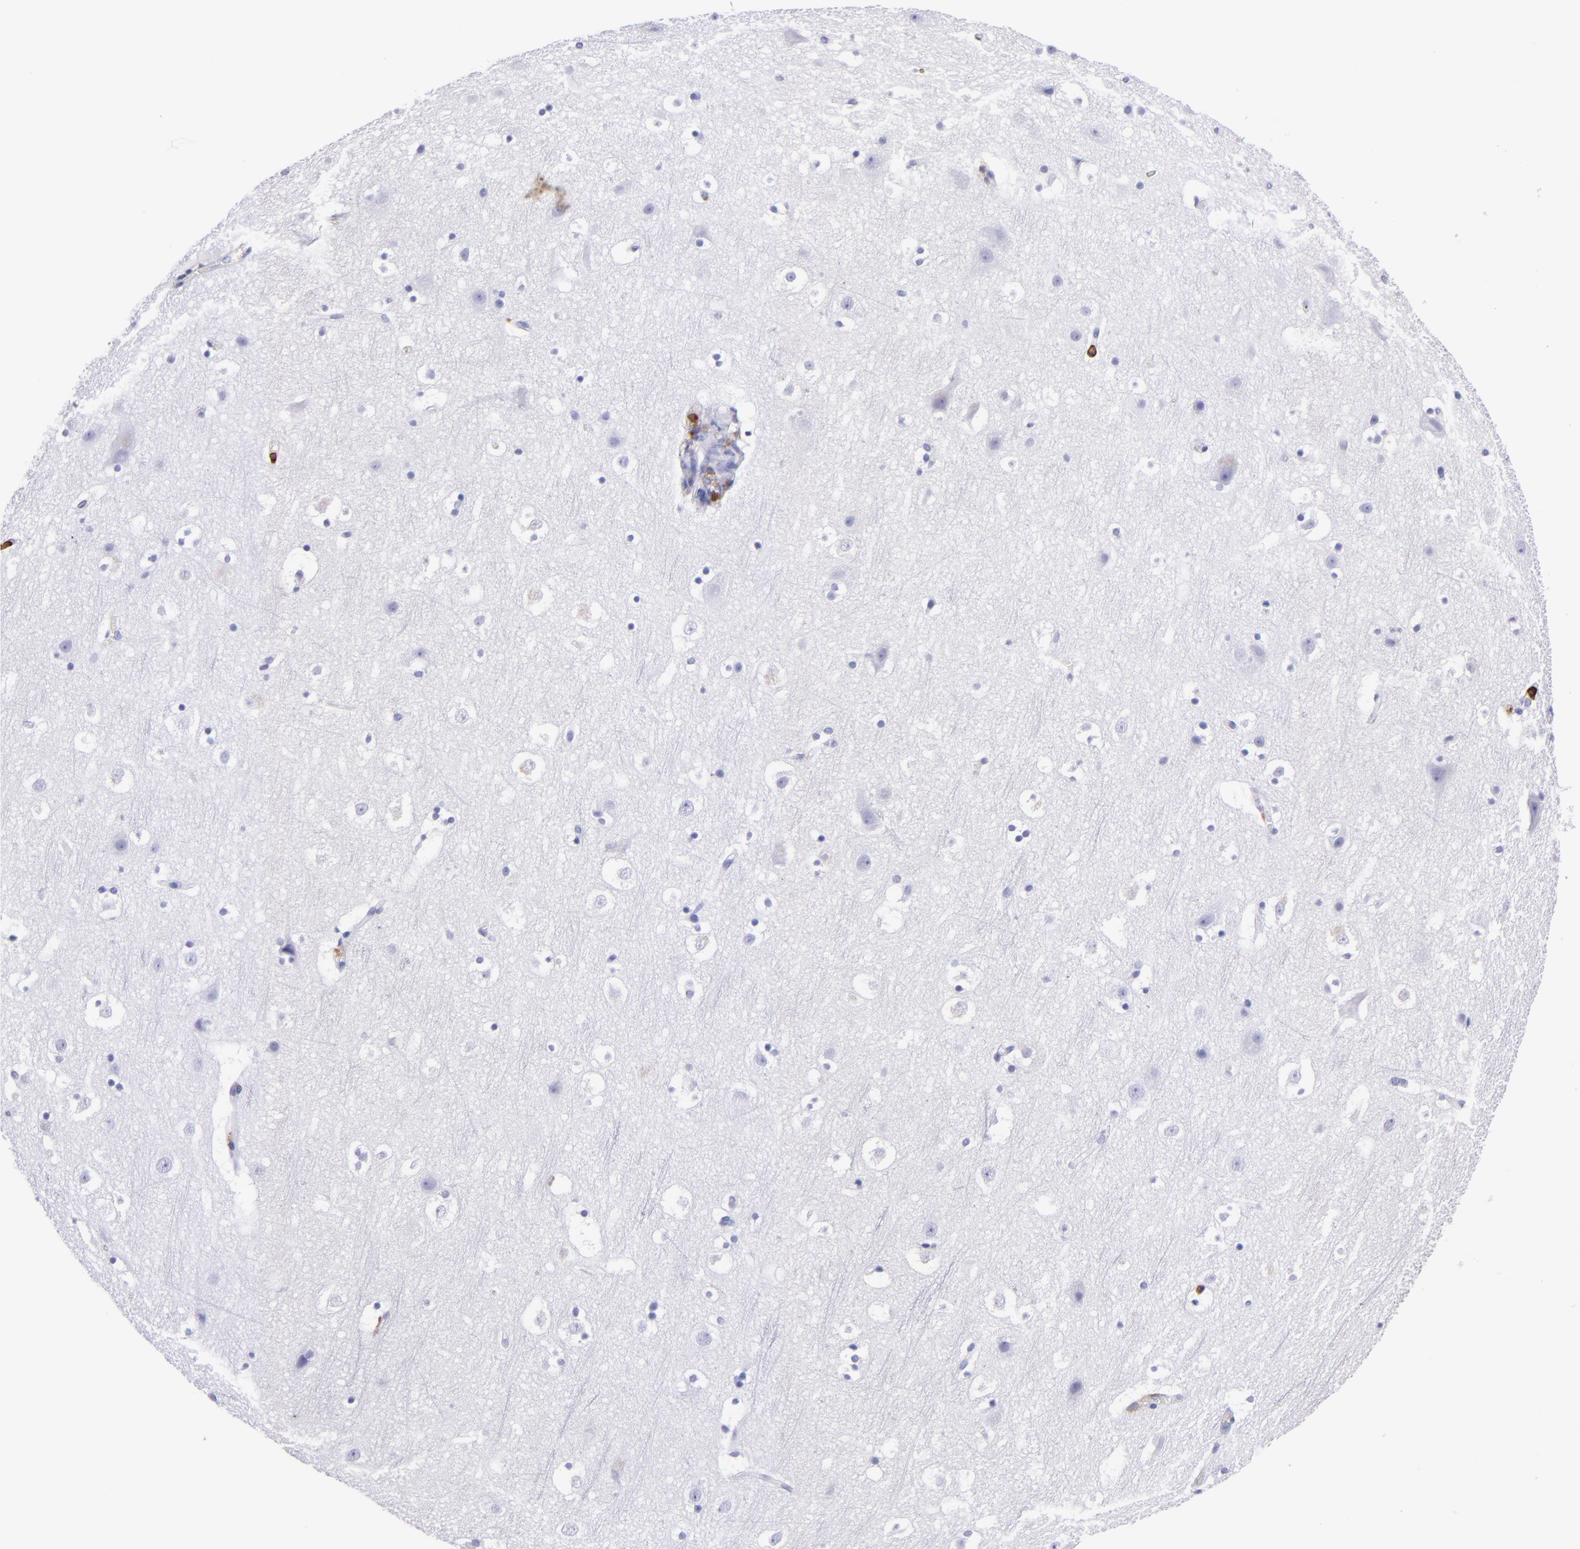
{"staining": {"intensity": "negative", "quantity": "none", "location": "none"}, "tissue": "cerebral cortex", "cell_type": "Endothelial cells", "image_type": "normal", "snomed": [{"axis": "morphology", "description": "Normal tissue, NOS"}, {"axis": "topography", "description": "Cerebral cortex"}], "caption": "The immunohistochemistry histopathology image has no significant expression in endothelial cells of cerebral cortex. The staining was performed using DAB to visualize the protein expression in brown, while the nuclei were stained in blue with hematoxylin (Magnification: 20x).", "gene": "SPN", "patient": {"sex": "male", "age": 45}}